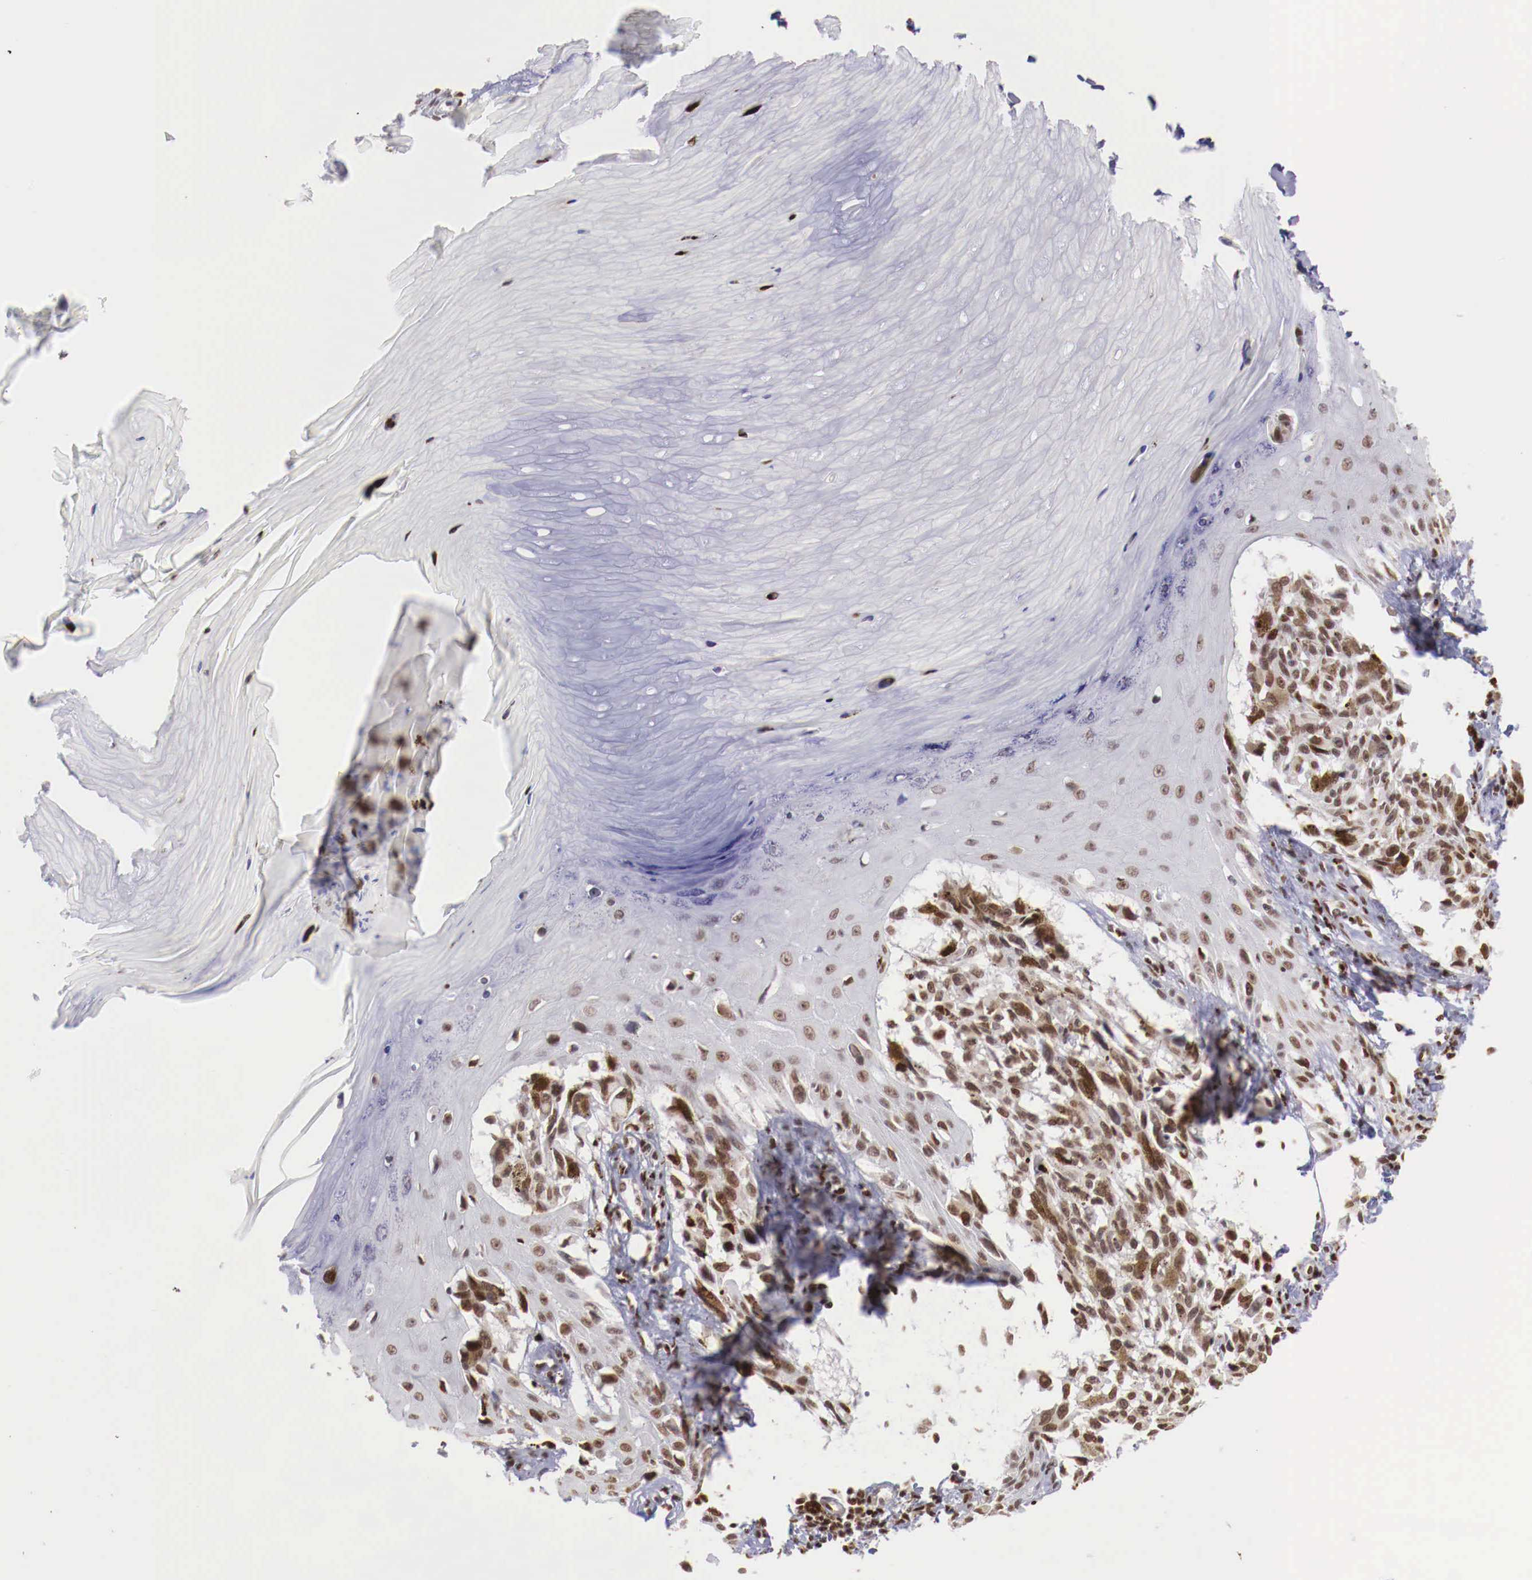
{"staining": {"intensity": "moderate", "quantity": ">75%", "location": "nuclear"}, "tissue": "melanoma", "cell_type": "Tumor cells", "image_type": "cancer", "snomed": [{"axis": "morphology", "description": "Malignant melanoma, NOS"}, {"axis": "topography", "description": "Skin"}], "caption": "An image of melanoma stained for a protein shows moderate nuclear brown staining in tumor cells. The protein of interest is shown in brown color, while the nuclei are stained blue.", "gene": "MAX", "patient": {"sex": "female", "age": 82}}